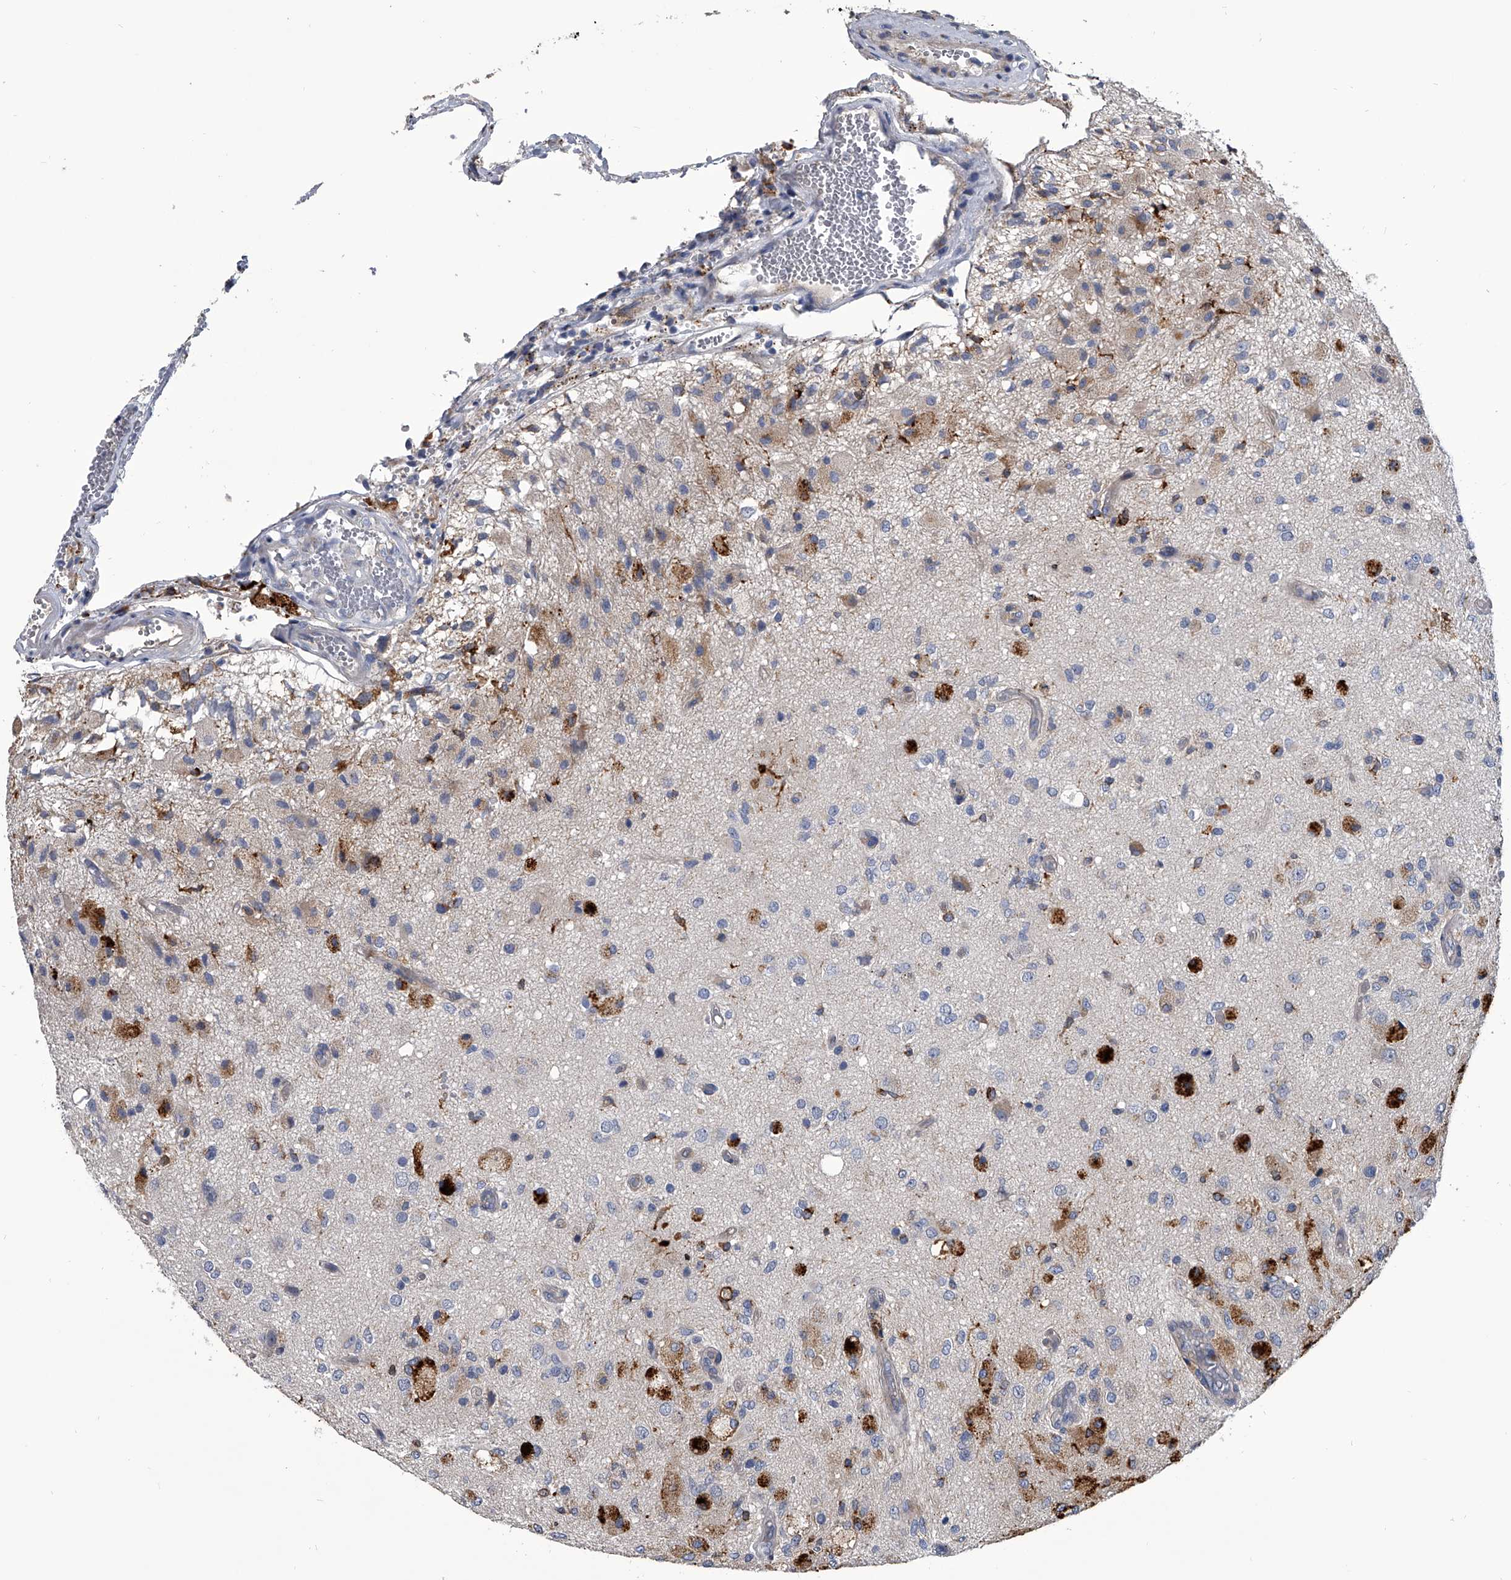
{"staining": {"intensity": "weak", "quantity": "<25%", "location": "cytoplasmic/membranous"}, "tissue": "glioma", "cell_type": "Tumor cells", "image_type": "cancer", "snomed": [{"axis": "morphology", "description": "Normal tissue, NOS"}, {"axis": "morphology", "description": "Glioma, malignant, High grade"}, {"axis": "topography", "description": "Cerebral cortex"}], "caption": "DAB immunohistochemical staining of malignant high-grade glioma shows no significant staining in tumor cells.", "gene": "SPP1", "patient": {"sex": "male", "age": 77}}